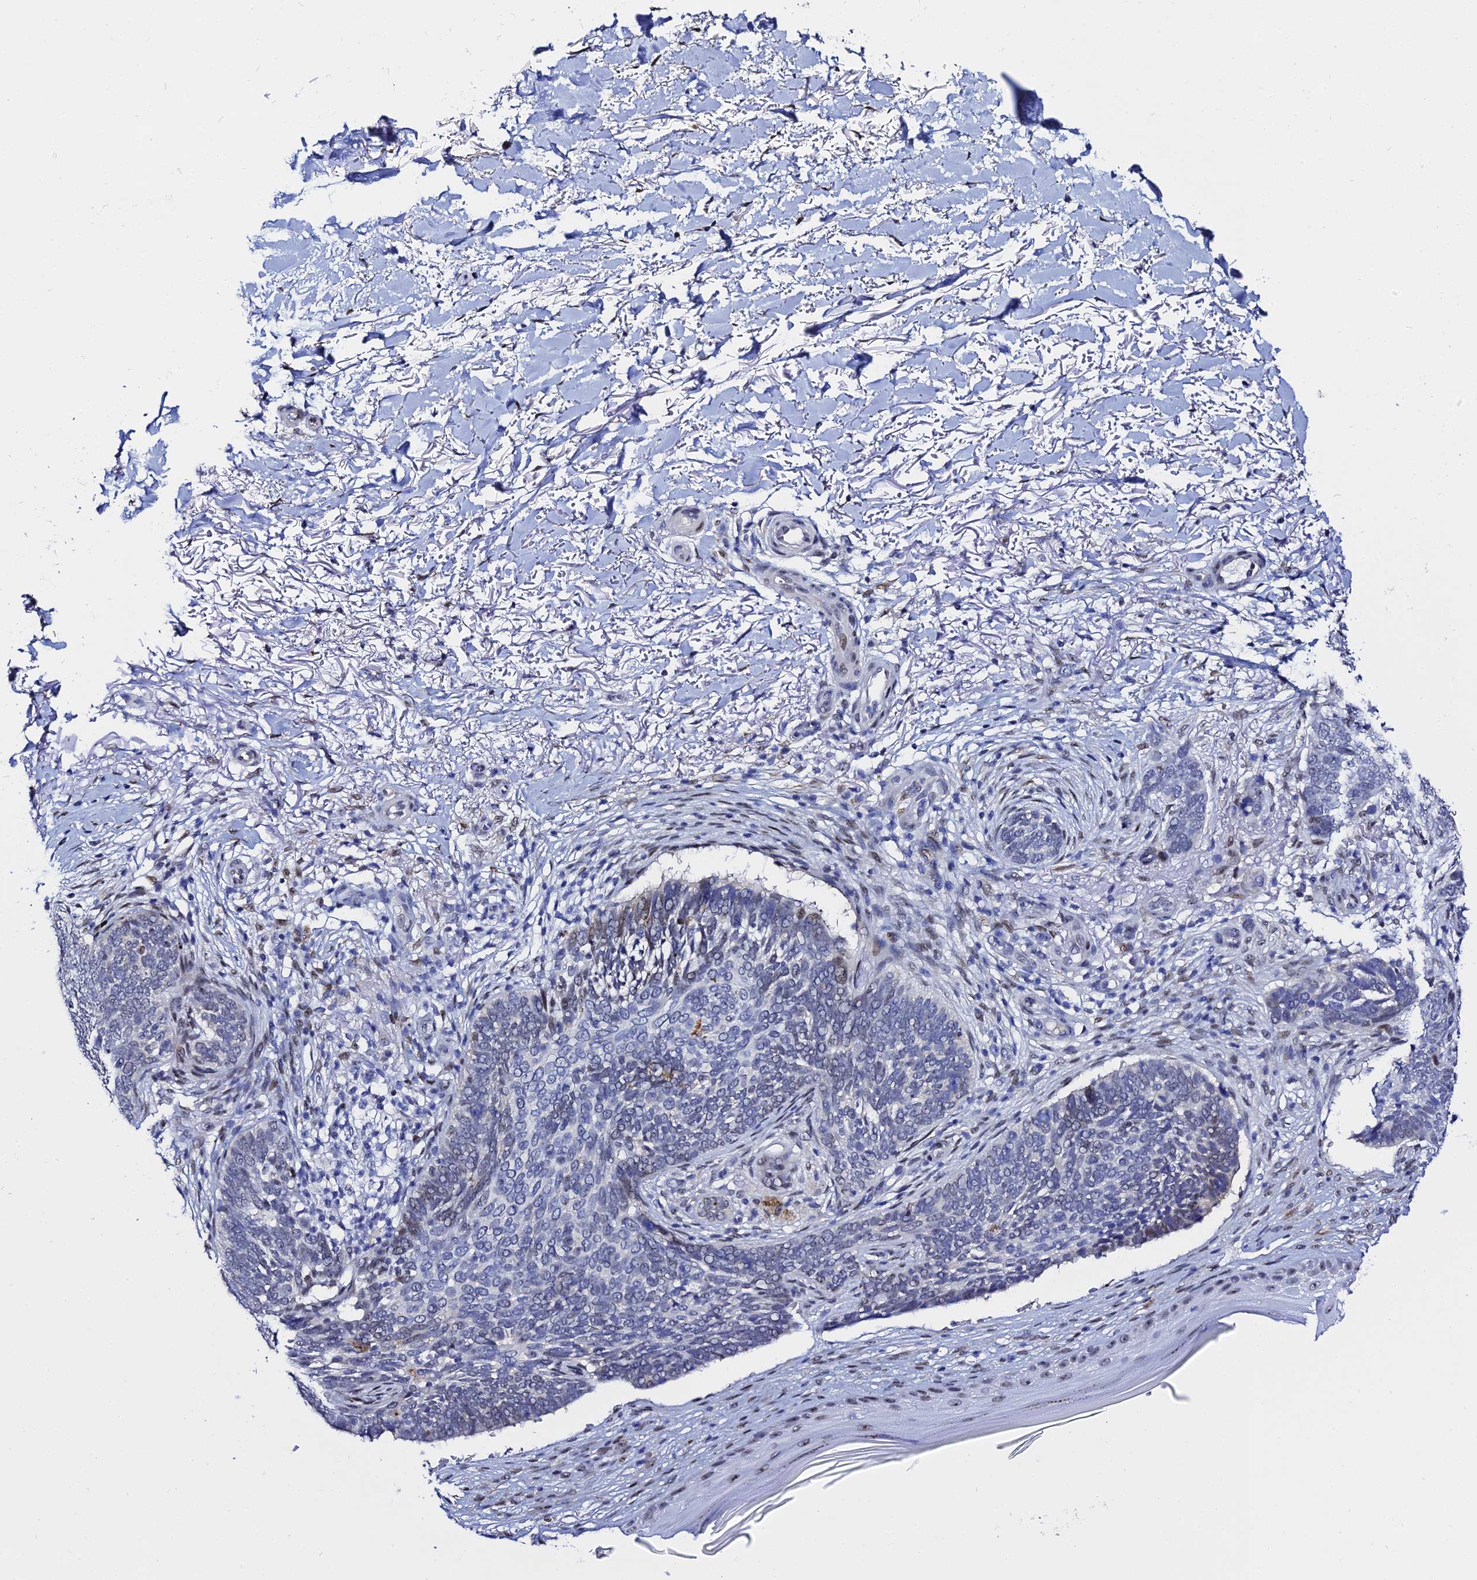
{"staining": {"intensity": "weak", "quantity": "<25%", "location": "nuclear"}, "tissue": "skin cancer", "cell_type": "Tumor cells", "image_type": "cancer", "snomed": [{"axis": "morphology", "description": "Normal tissue, NOS"}, {"axis": "morphology", "description": "Basal cell carcinoma"}, {"axis": "topography", "description": "Skin"}], "caption": "Photomicrograph shows no significant protein expression in tumor cells of basal cell carcinoma (skin). (DAB (3,3'-diaminobenzidine) IHC with hematoxylin counter stain).", "gene": "POFUT2", "patient": {"sex": "female", "age": 67}}